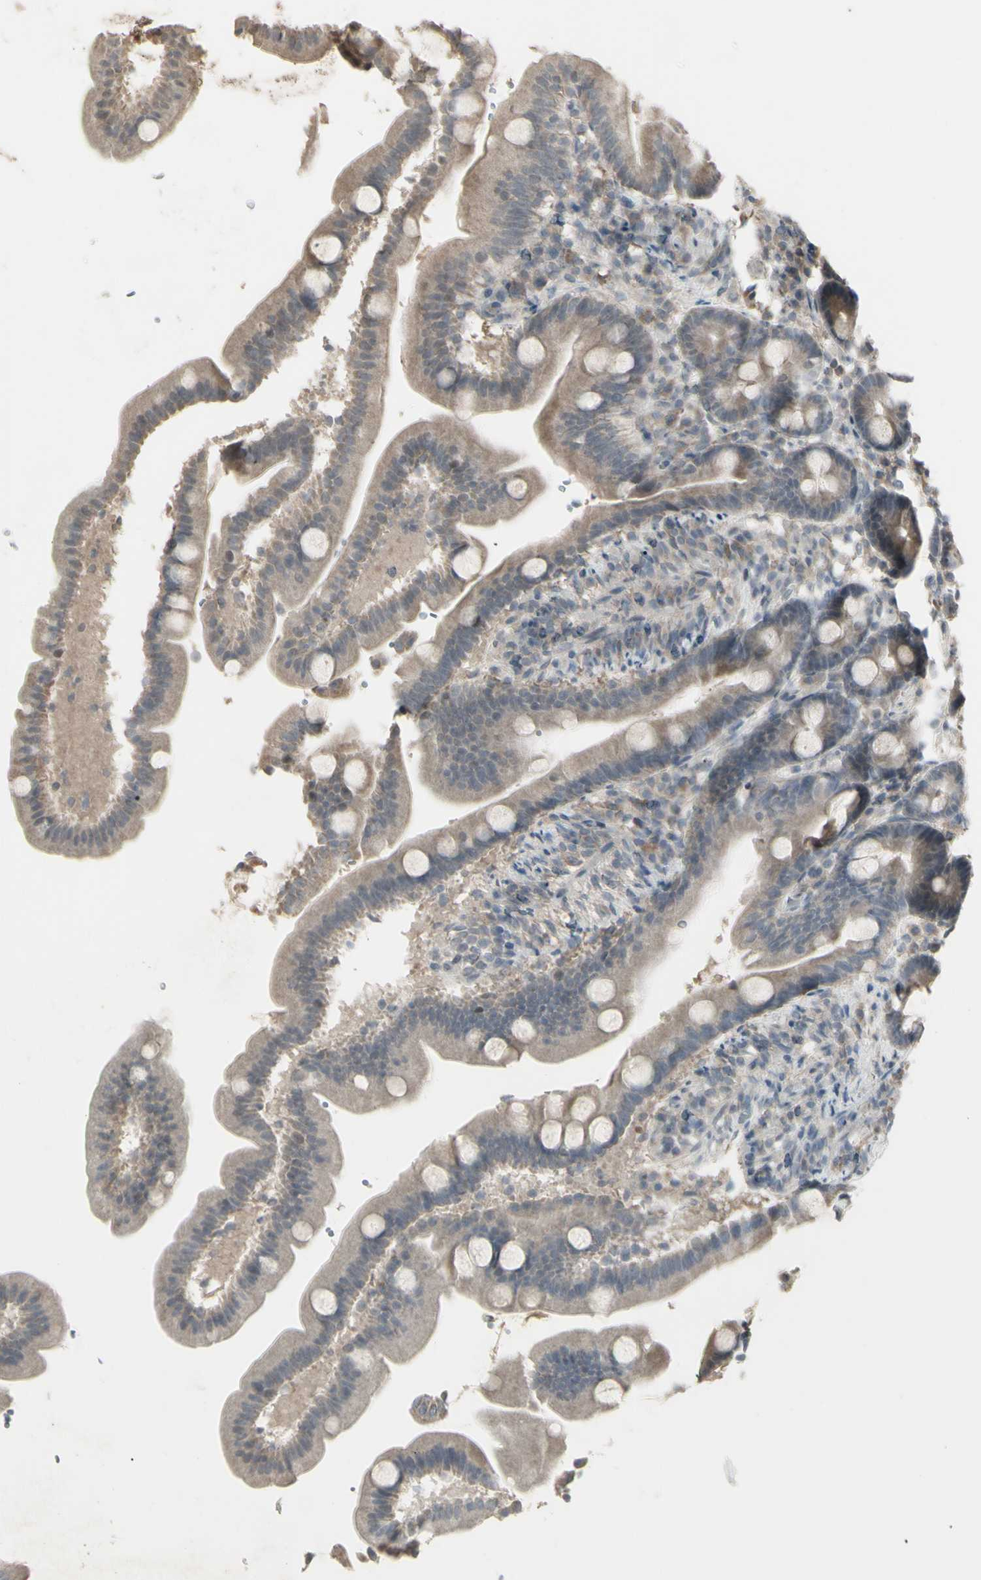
{"staining": {"intensity": "weak", "quantity": "<25%", "location": "cytoplasmic/membranous"}, "tissue": "duodenum", "cell_type": "Glandular cells", "image_type": "normal", "snomed": [{"axis": "morphology", "description": "Normal tissue, NOS"}, {"axis": "topography", "description": "Duodenum"}], "caption": "This is an immunohistochemistry (IHC) micrograph of benign human duodenum. There is no expression in glandular cells.", "gene": "PIAS4", "patient": {"sex": "male", "age": 54}}